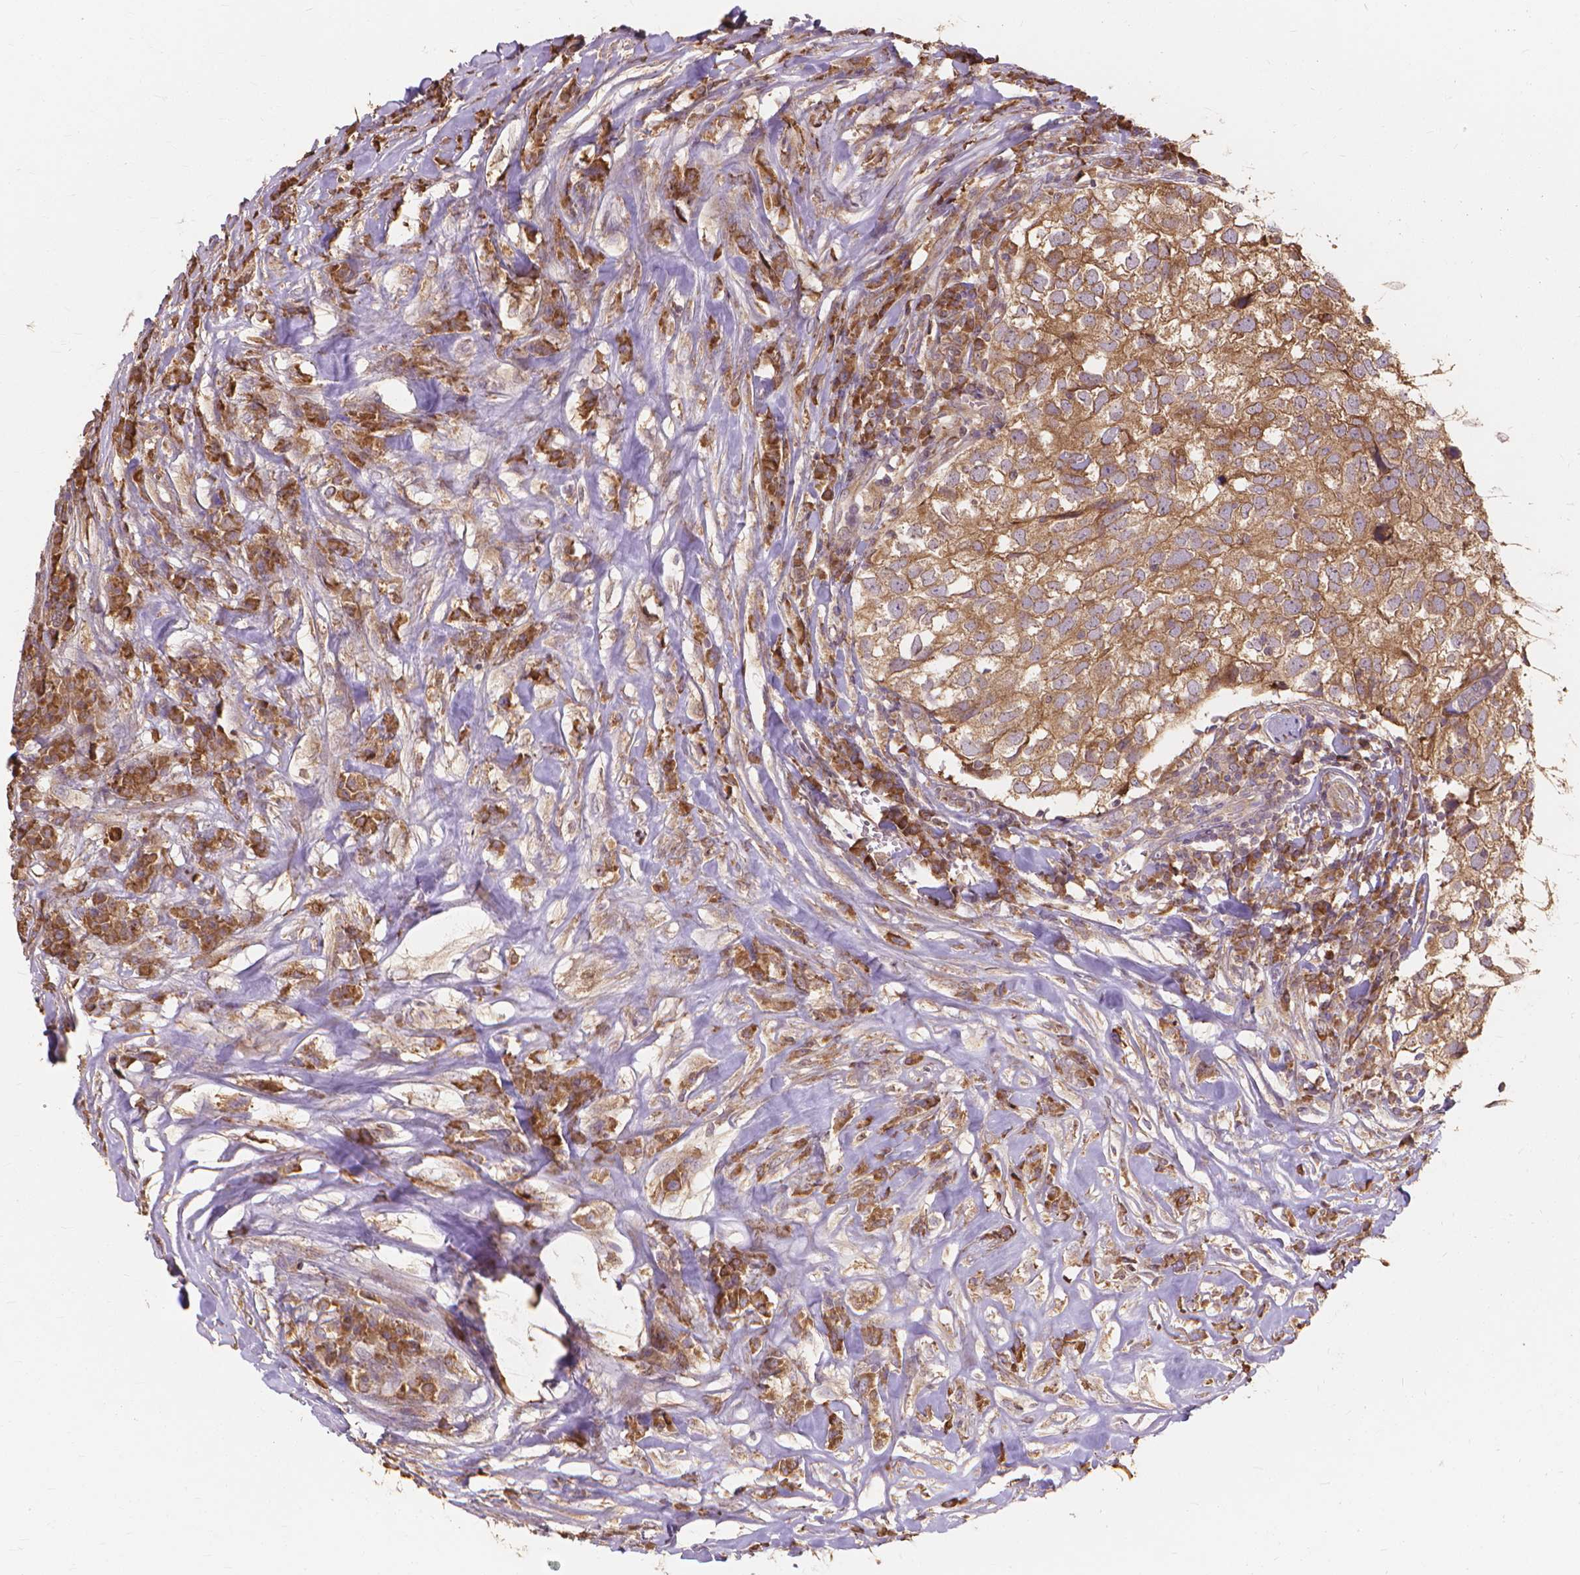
{"staining": {"intensity": "moderate", "quantity": ">75%", "location": "cytoplasmic/membranous"}, "tissue": "breast cancer", "cell_type": "Tumor cells", "image_type": "cancer", "snomed": [{"axis": "morphology", "description": "Duct carcinoma"}, {"axis": "topography", "description": "Breast"}], "caption": "Moderate cytoplasmic/membranous staining for a protein is seen in approximately >75% of tumor cells of breast intraductal carcinoma using immunohistochemistry (IHC).", "gene": "TAB2", "patient": {"sex": "female", "age": 30}}